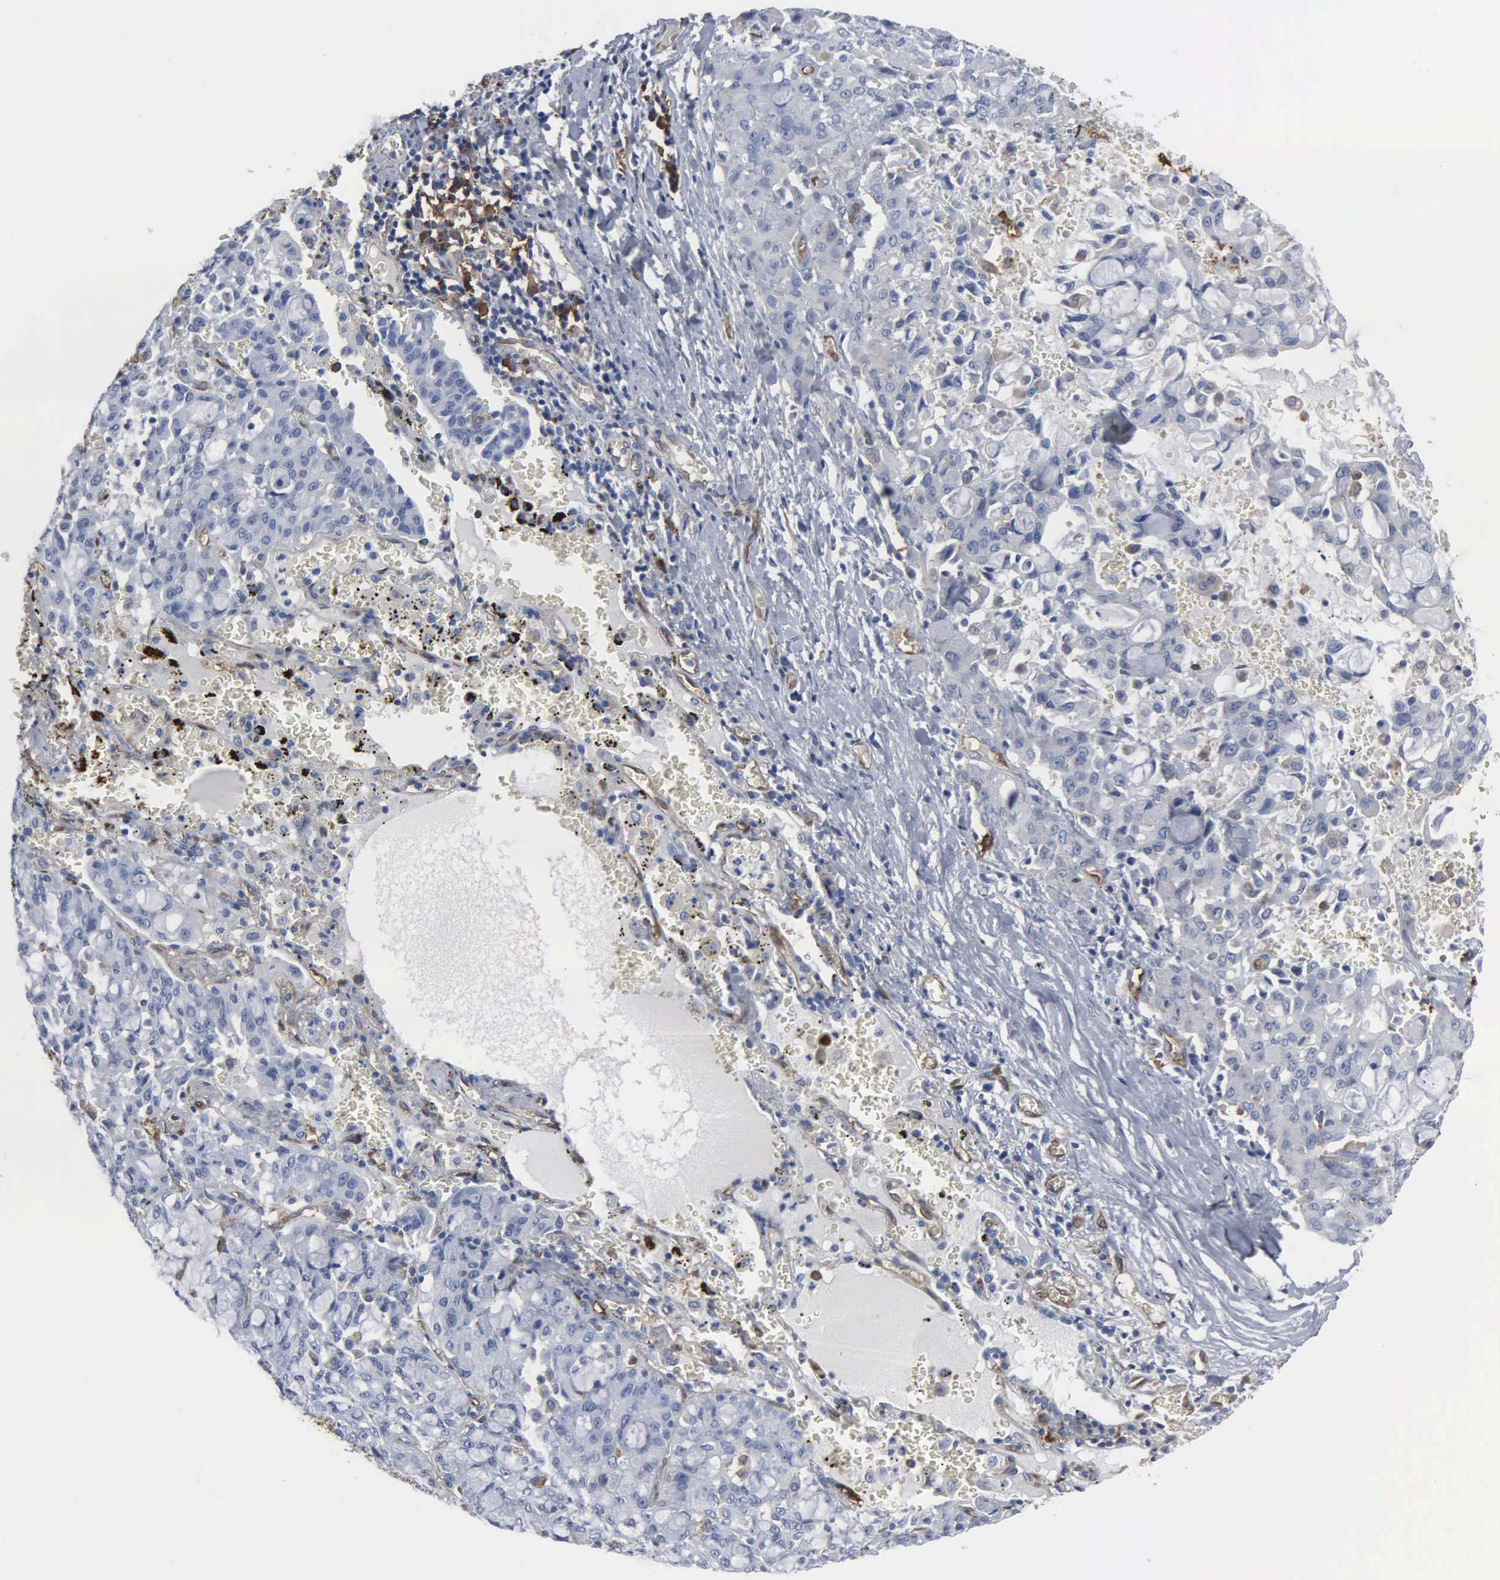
{"staining": {"intensity": "negative", "quantity": "none", "location": "none"}, "tissue": "lung cancer", "cell_type": "Tumor cells", "image_type": "cancer", "snomed": [{"axis": "morphology", "description": "Adenocarcinoma, NOS"}, {"axis": "topography", "description": "Lung"}], "caption": "A high-resolution micrograph shows immunohistochemistry (IHC) staining of lung cancer (adenocarcinoma), which displays no significant expression in tumor cells.", "gene": "FSCN1", "patient": {"sex": "female", "age": 44}}